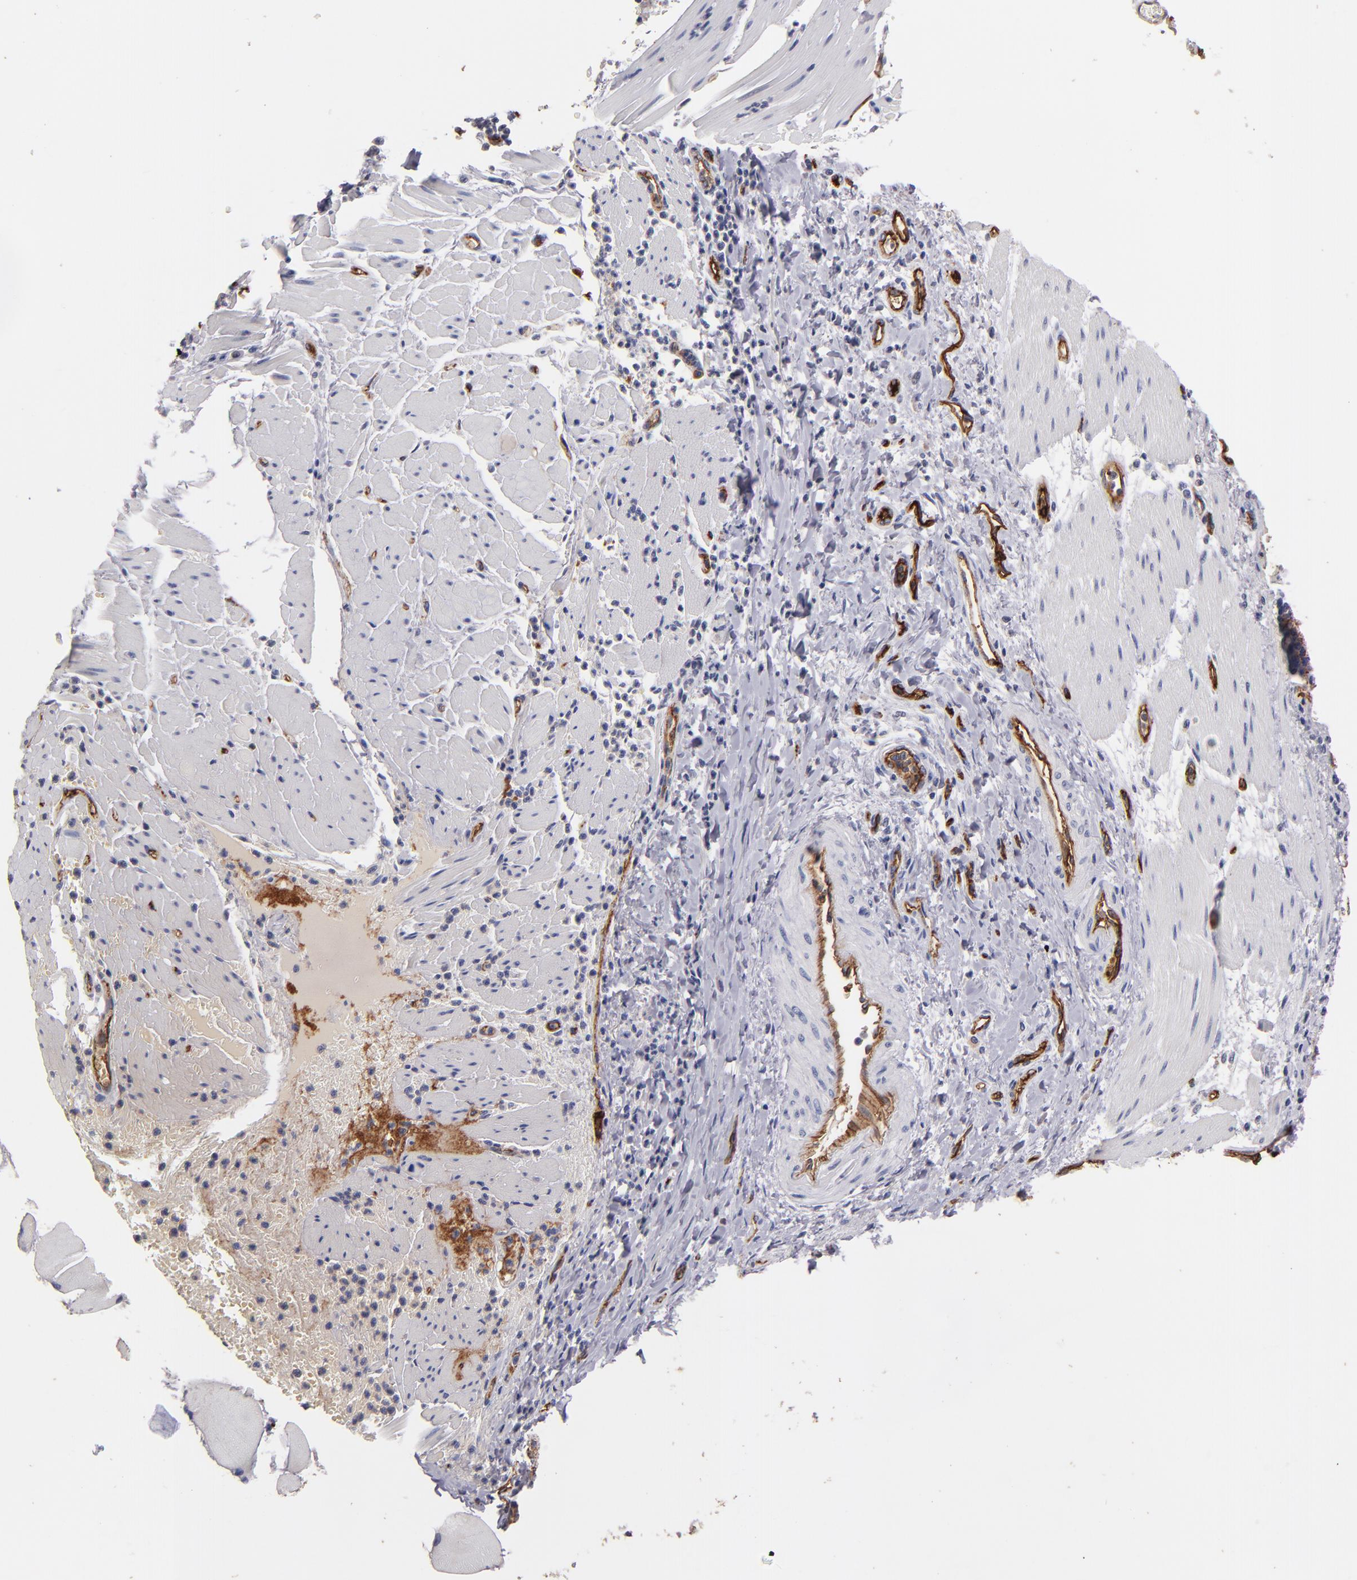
{"staining": {"intensity": "moderate", "quantity": "25%-75%", "location": "cytoplasmic/membranous"}, "tissue": "esophagus", "cell_type": "Squamous epithelial cells", "image_type": "normal", "snomed": [{"axis": "morphology", "description": "Normal tissue, NOS"}, {"axis": "topography", "description": "Esophagus"}], "caption": "DAB (3,3'-diaminobenzidine) immunohistochemical staining of unremarkable esophagus demonstrates moderate cytoplasmic/membranous protein expression in about 25%-75% of squamous epithelial cells. (DAB = brown stain, brightfield microscopy at high magnification).", "gene": "CLDN5", "patient": {"sex": "female", "age": 61}}